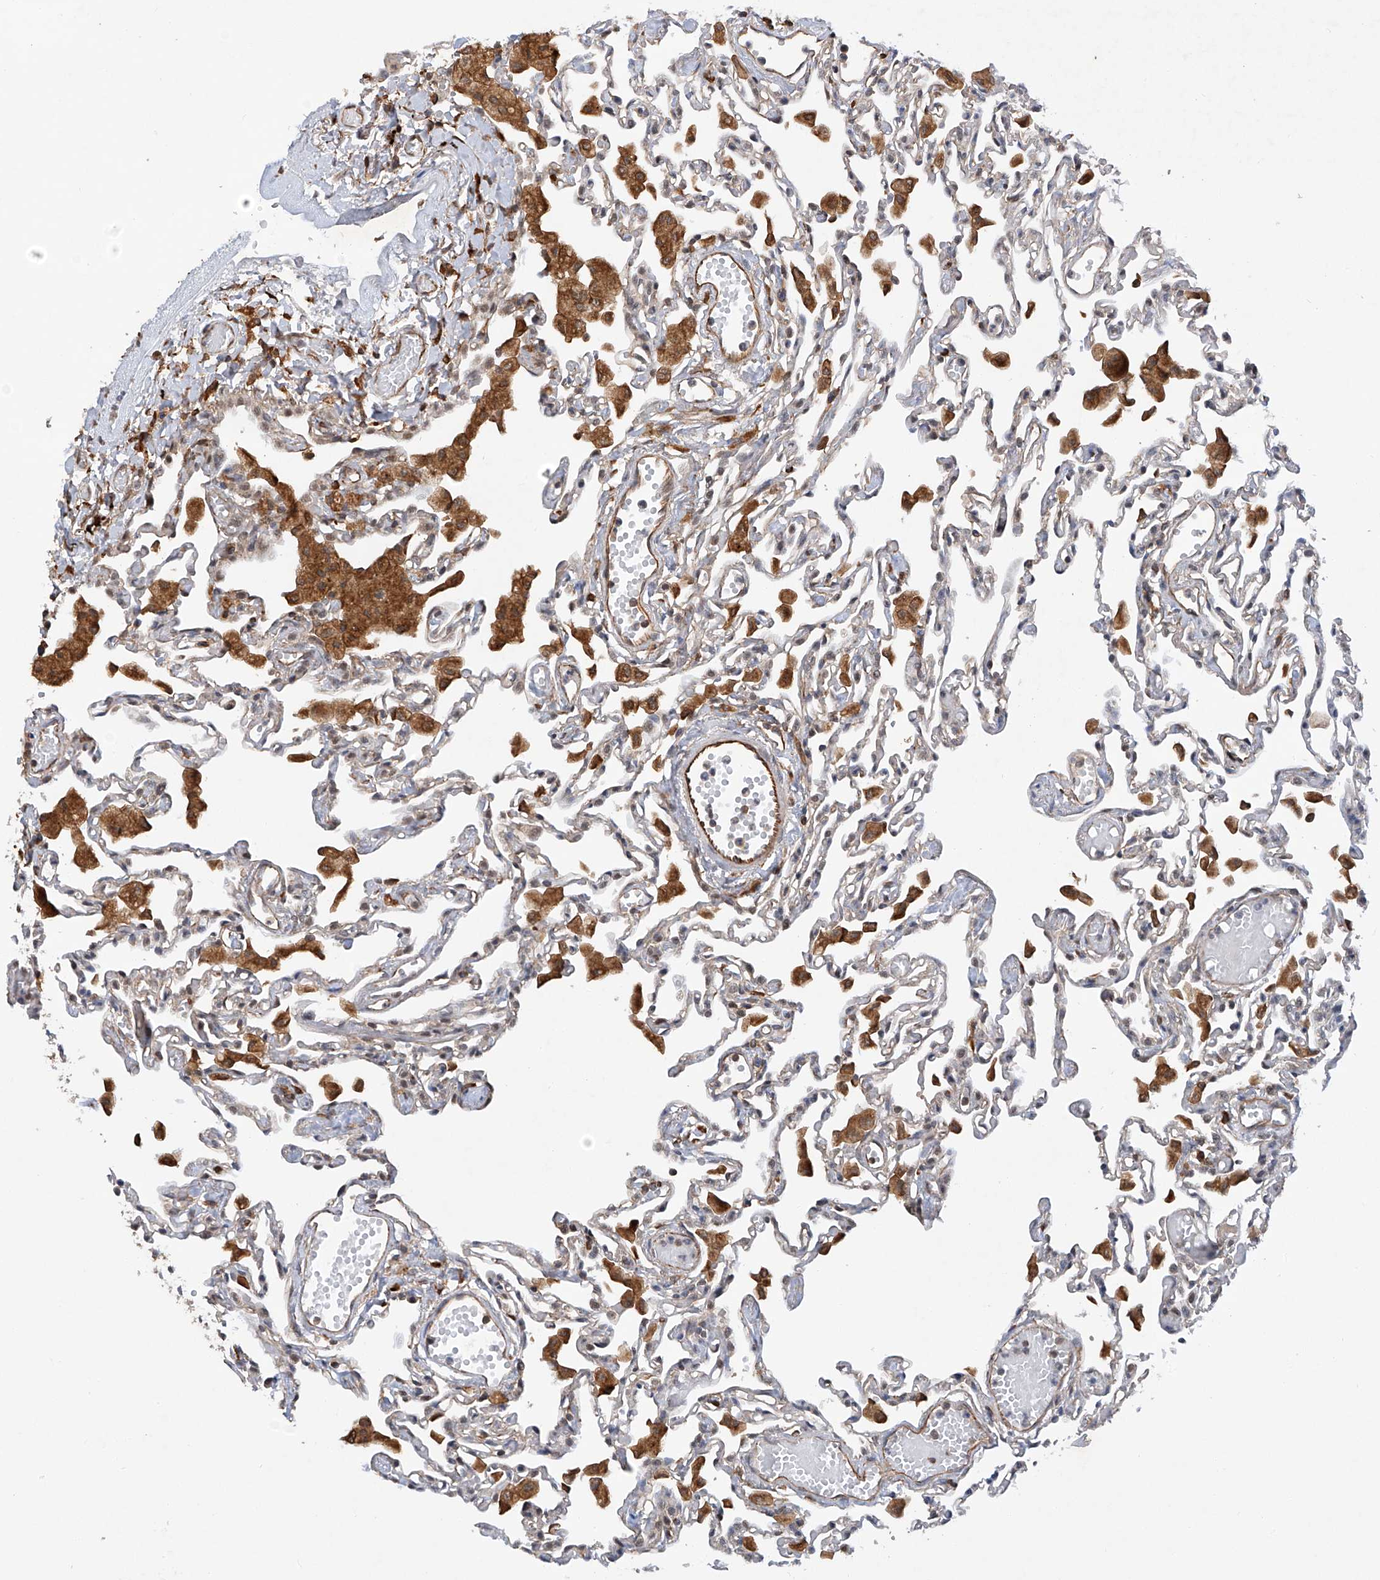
{"staining": {"intensity": "strong", "quantity": "<25%", "location": "cytoplasmic/membranous"}, "tissue": "lung", "cell_type": "Alveolar cells", "image_type": "normal", "snomed": [{"axis": "morphology", "description": "Normal tissue, NOS"}, {"axis": "topography", "description": "Bronchus"}, {"axis": "topography", "description": "Lung"}], "caption": "Immunohistochemical staining of benign human lung exhibits medium levels of strong cytoplasmic/membranous expression in about <25% of alveolar cells.", "gene": "AMD1", "patient": {"sex": "female", "age": 49}}